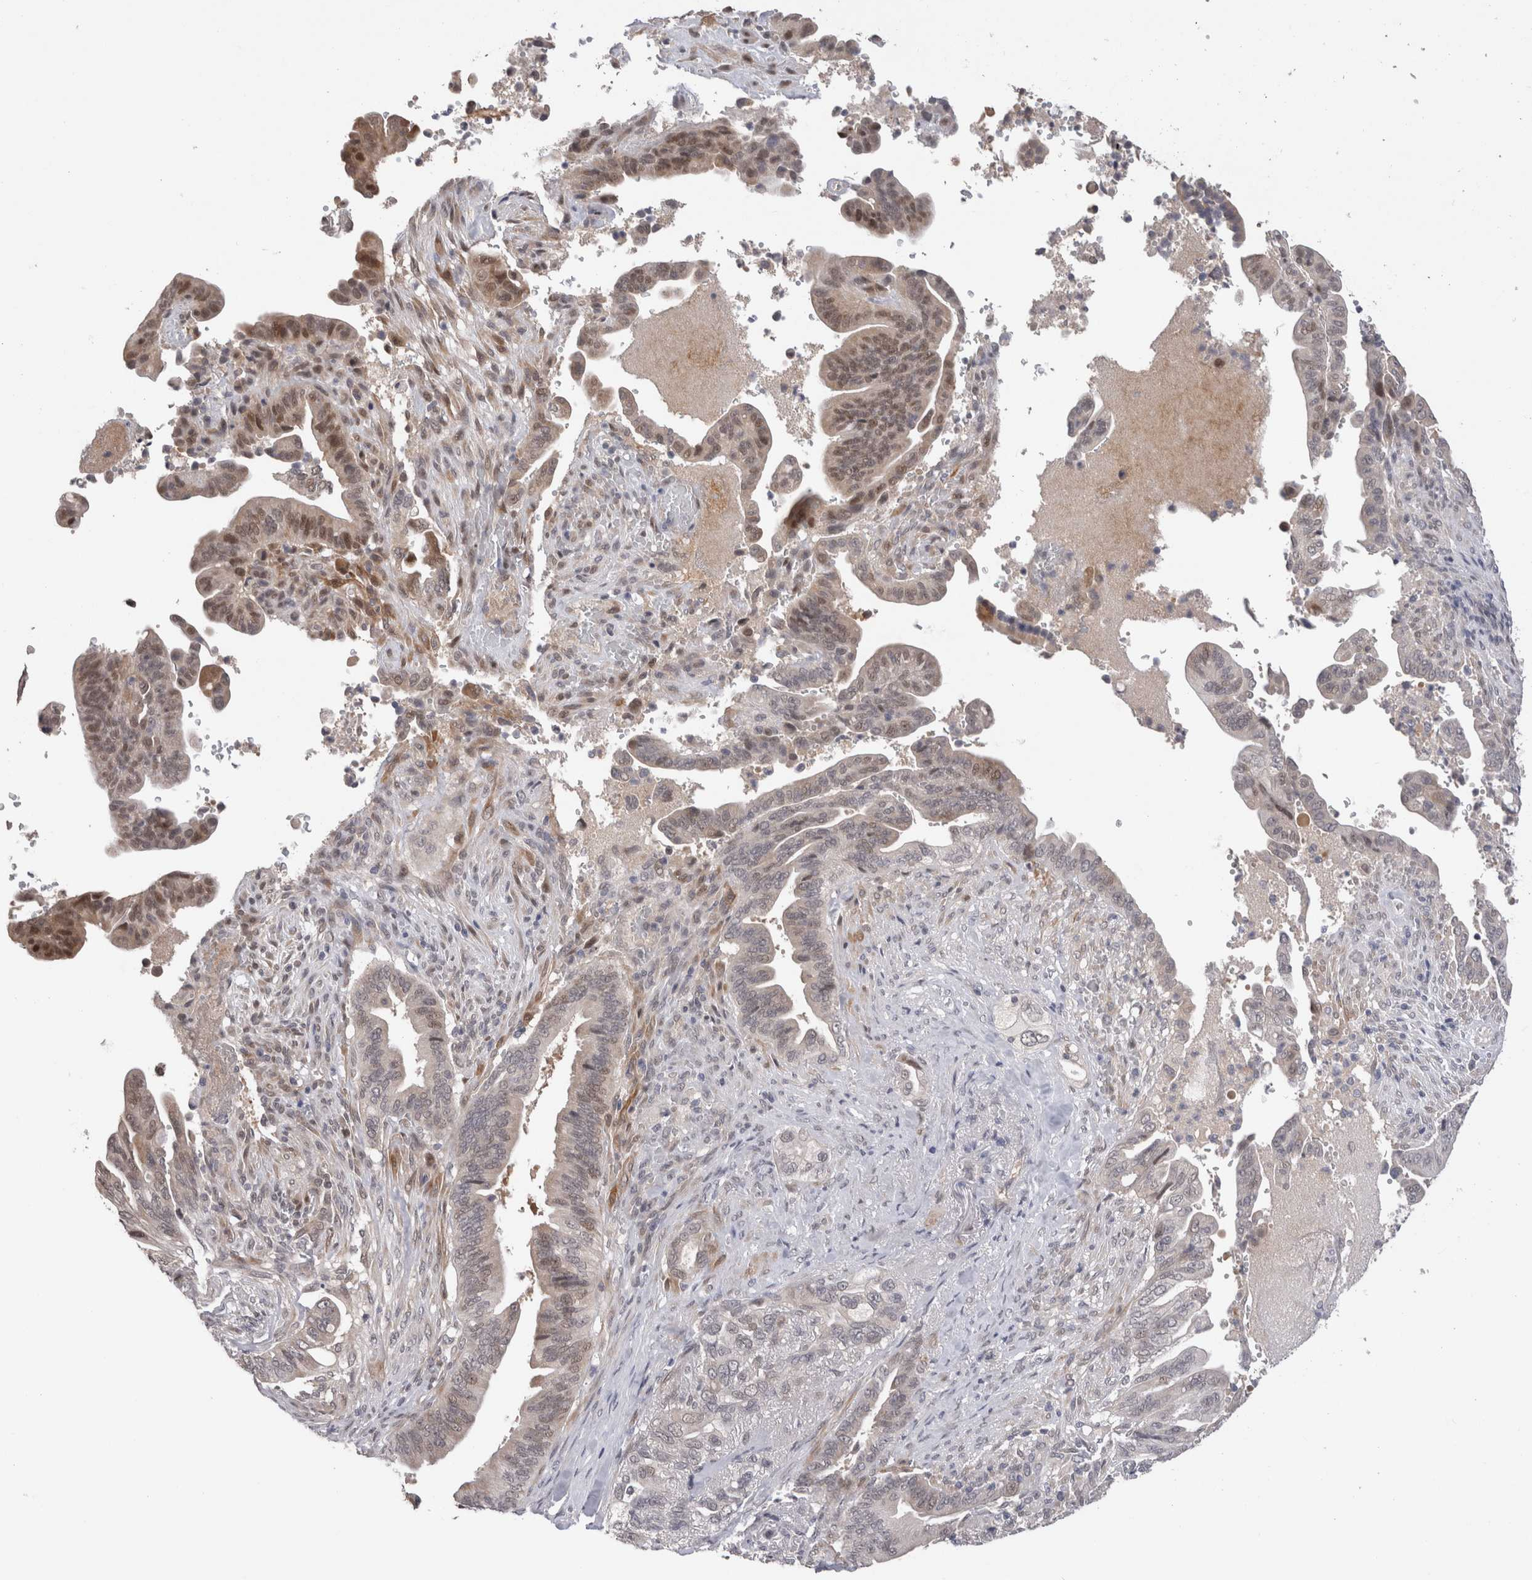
{"staining": {"intensity": "moderate", "quantity": "<25%", "location": "nuclear"}, "tissue": "pancreatic cancer", "cell_type": "Tumor cells", "image_type": "cancer", "snomed": [{"axis": "morphology", "description": "Adenocarcinoma, NOS"}, {"axis": "topography", "description": "Pancreas"}], "caption": "A brown stain labels moderate nuclear staining of a protein in human pancreatic cancer (adenocarcinoma) tumor cells.", "gene": "CRYBG1", "patient": {"sex": "male", "age": 70}}